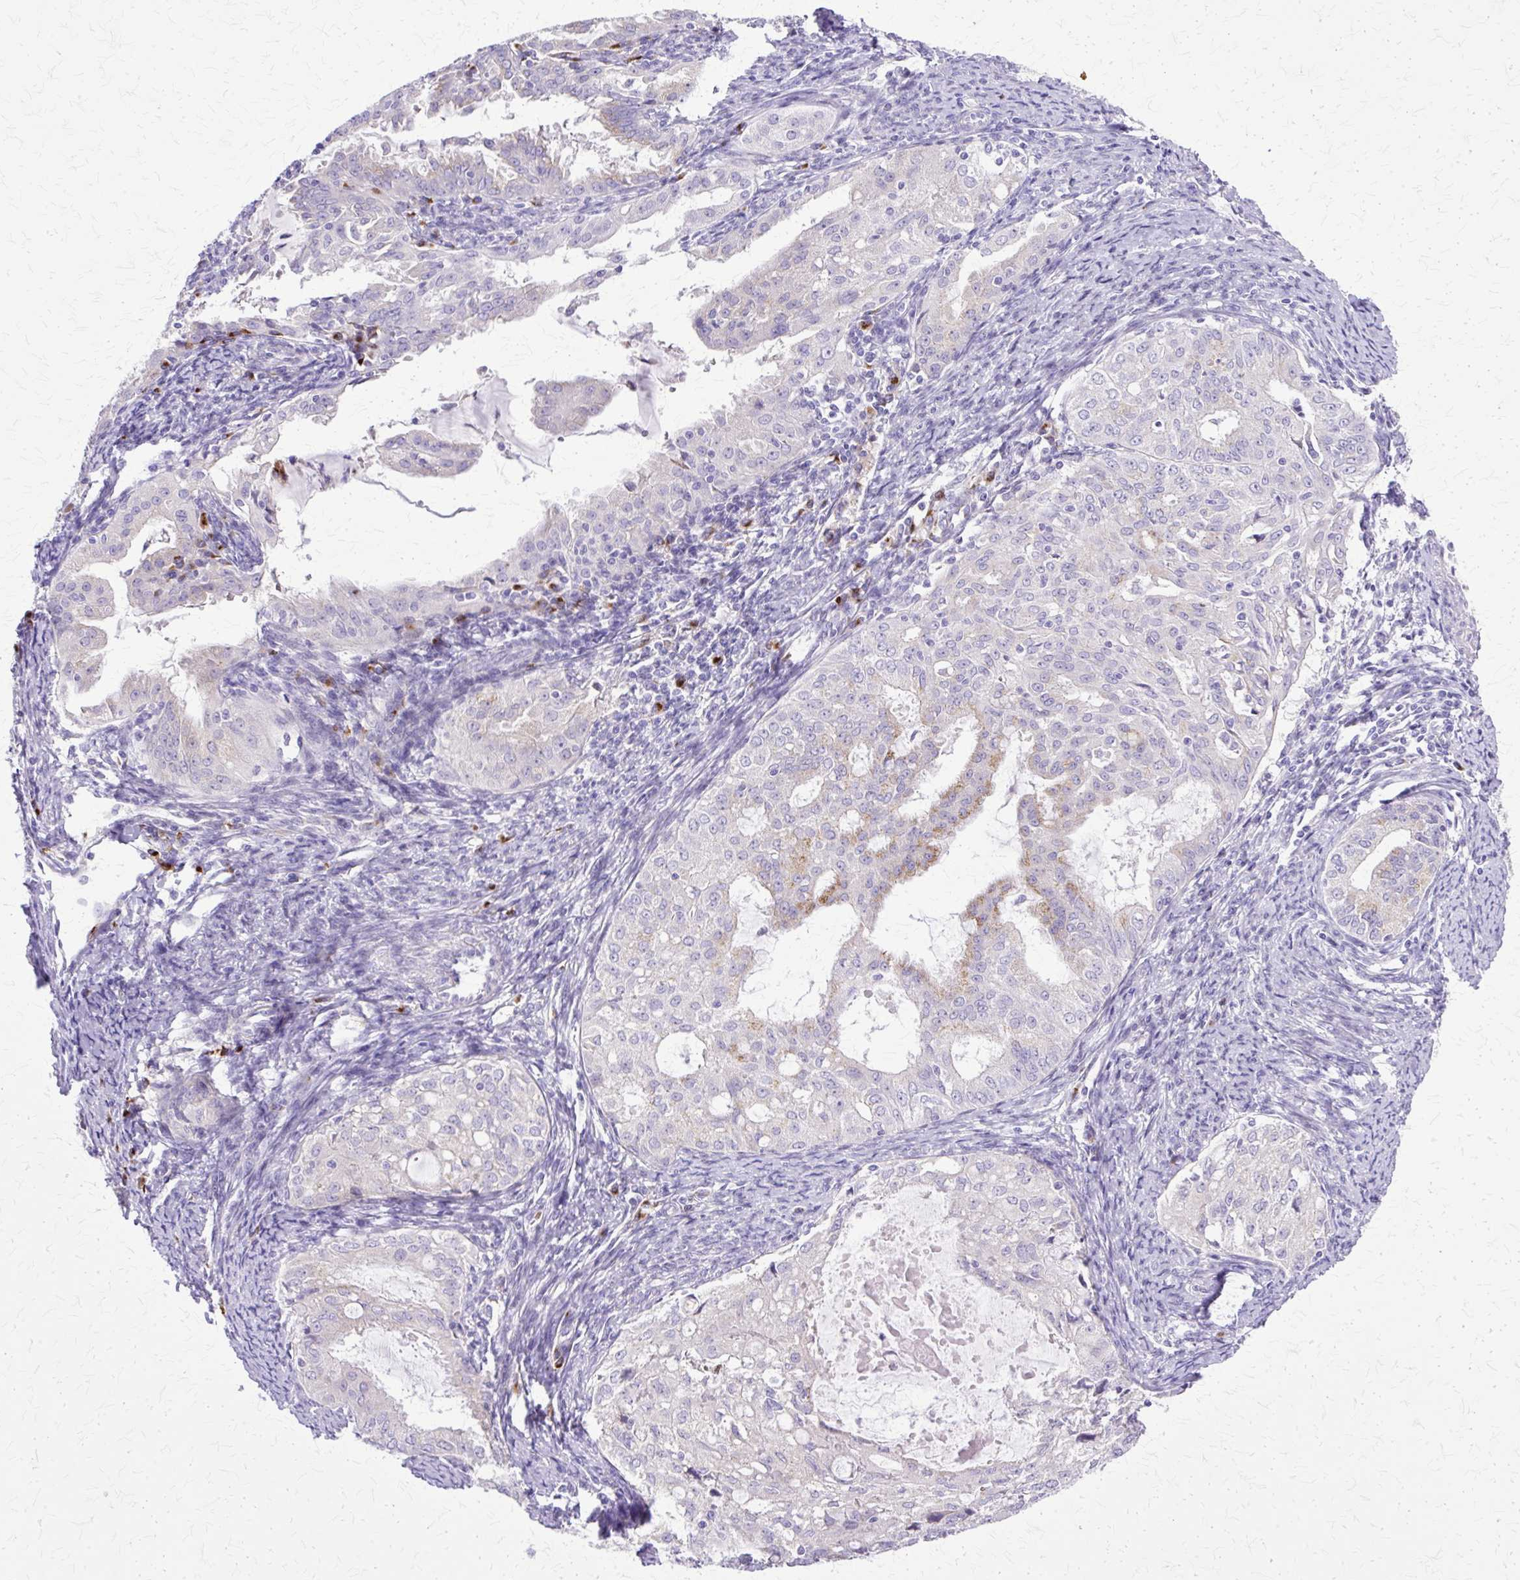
{"staining": {"intensity": "moderate", "quantity": "<25%", "location": "cytoplasmic/membranous"}, "tissue": "endometrial cancer", "cell_type": "Tumor cells", "image_type": "cancer", "snomed": [{"axis": "morphology", "description": "Adenocarcinoma, NOS"}, {"axis": "topography", "description": "Endometrium"}], "caption": "Adenocarcinoma (endometrial) tissue reveals moderate cytoplasmic/membranous staining in approximately <25% of tumor cells, visualized by immunohistochemistry.", "gene": "TBC1D3G", "patient": {"sex": "female", "age": 70}}